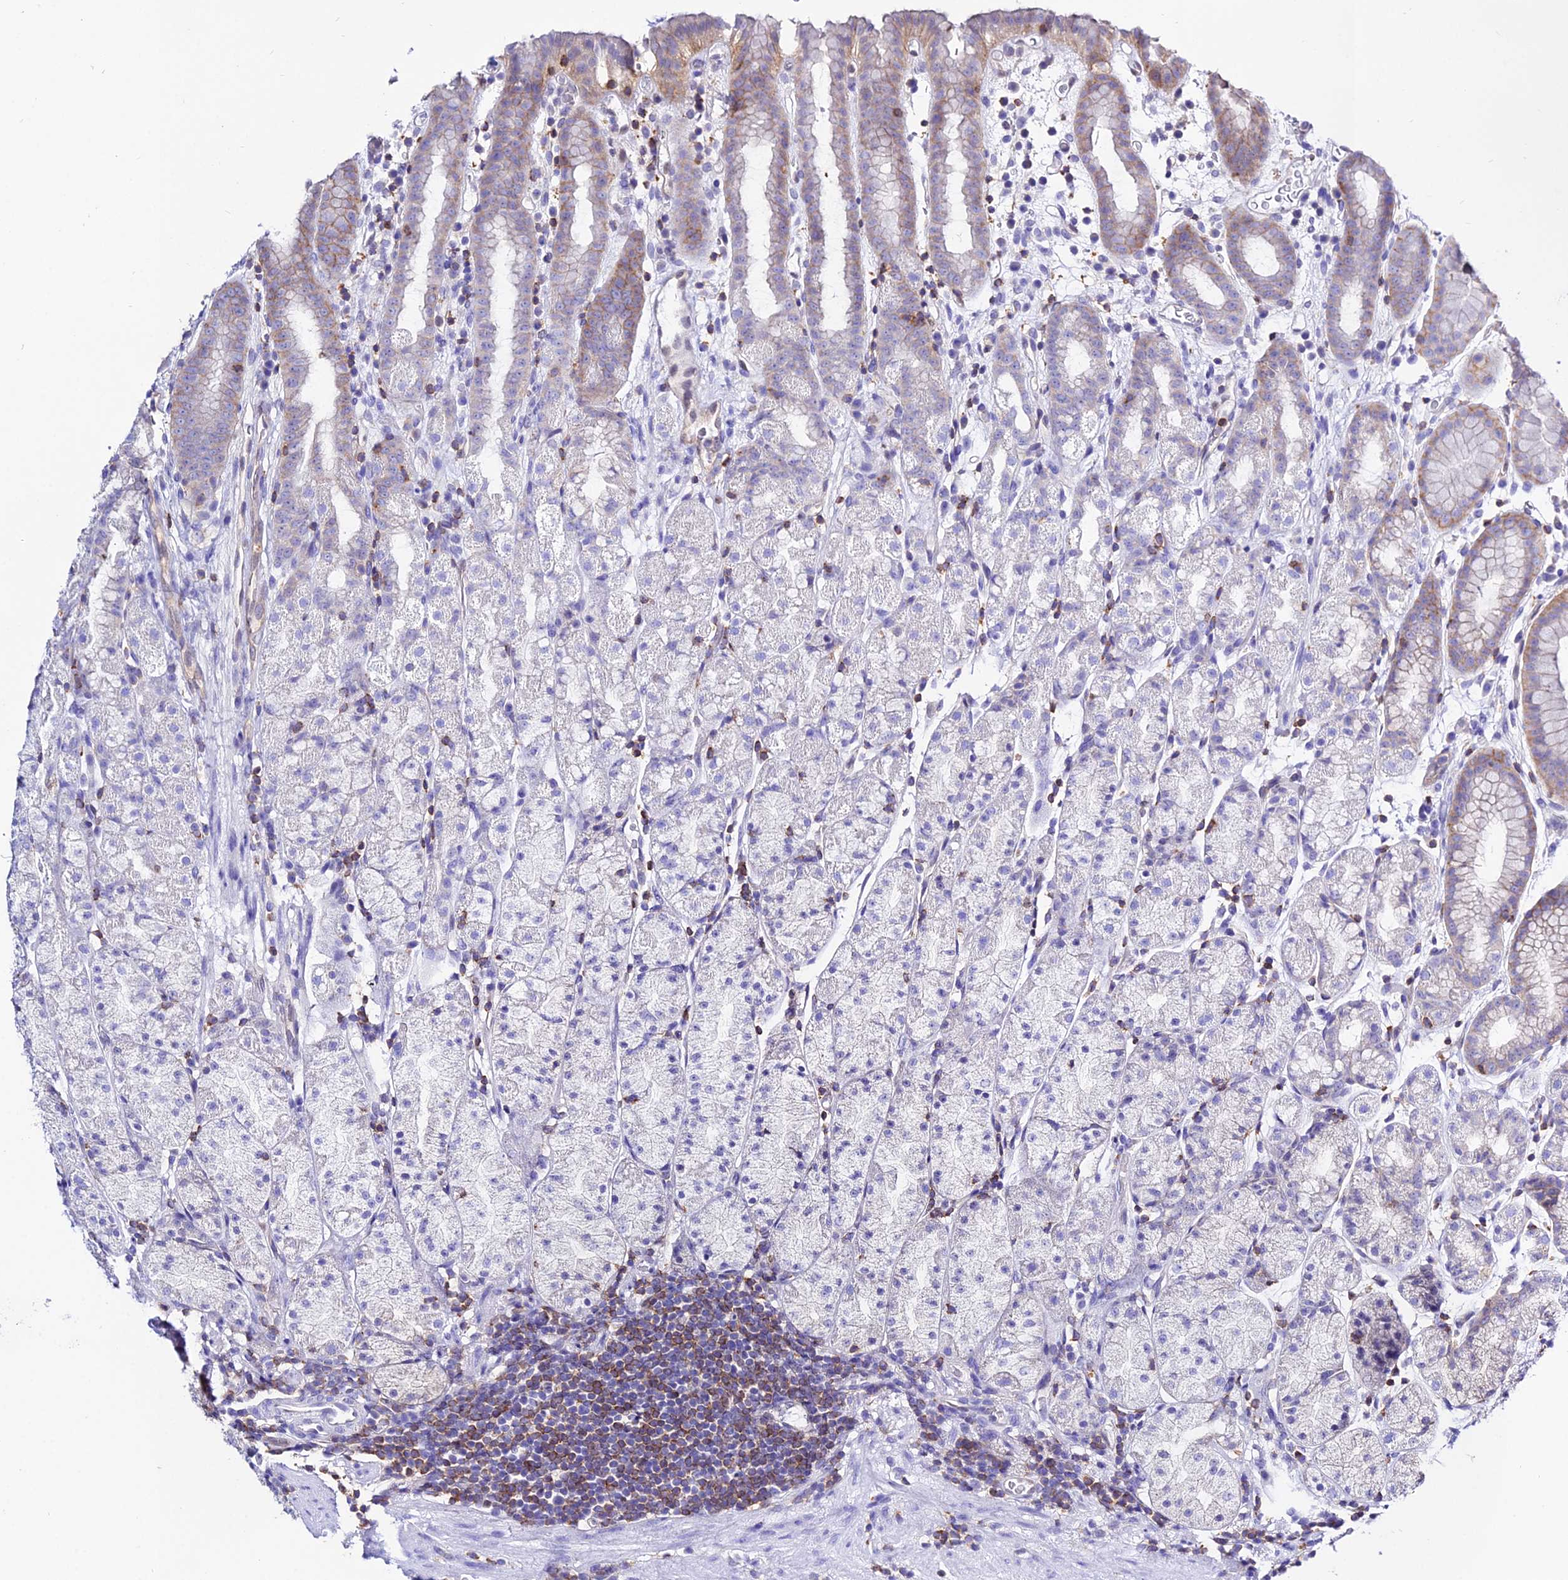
{"staining": {"intensity": "moderate", "quantity": "<25%", "location": "cytoplasmic/membranous"}, "tissue": "stomach", "cell_type": "Glandular cells", "image_type": "normal", "snomed": [{"axis": "morphology", "description": "Normal tissue, NOS"}, {"axis": "topography", "description": "Stomach, upper"}, {"axis": "topography", "description": "Stomach, lower"}, {"axis": "topography", "description": "Small intestine"}], "caption": "Stomach stained for a protein (brown) displays moderate cytoplasmic/membranous positive positivity in about <25% of glandular cells.", "gene": "S100A16", "patient": {"sex": "male", "age": 68}}